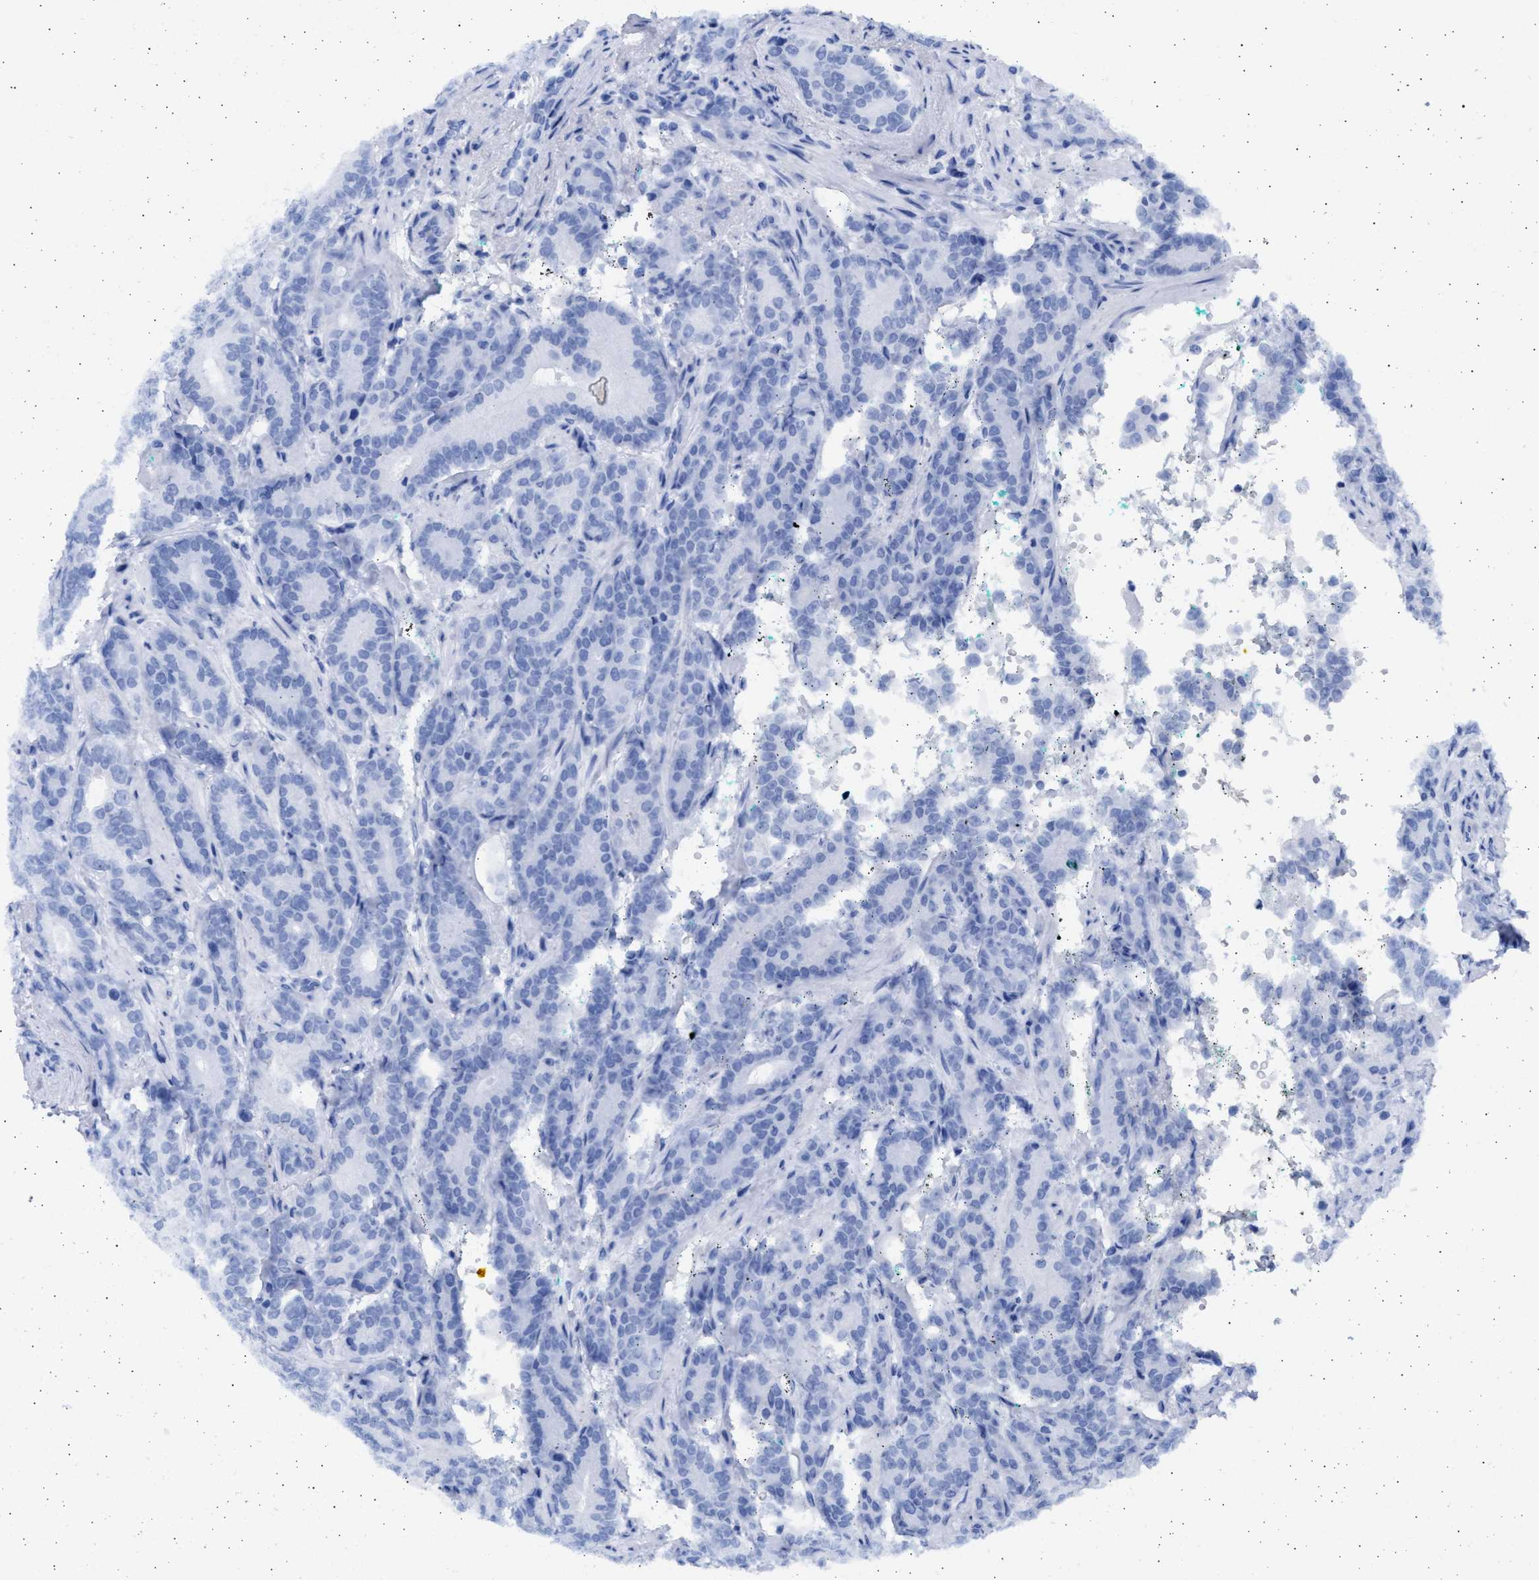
{"staining": {"intensity": "negative", "quantity": "none", "location": "none"}, "tissue": "prostate cancer", "cell_type": "Tumor cells", "image_type": "cancer", "snomed": [{"axis": "morphology", "description": "Adenocarcinoma, High grade"}, {"axis": "topography", "description": "Prostate"}], "caption": "Tumor cells are negative for brown protein staining in prostate adenocarcinoma (high-grade). Nuclei are stained in blue.", "gene": "ALDOC", "patient": {"sex": "male", "age": 61}}